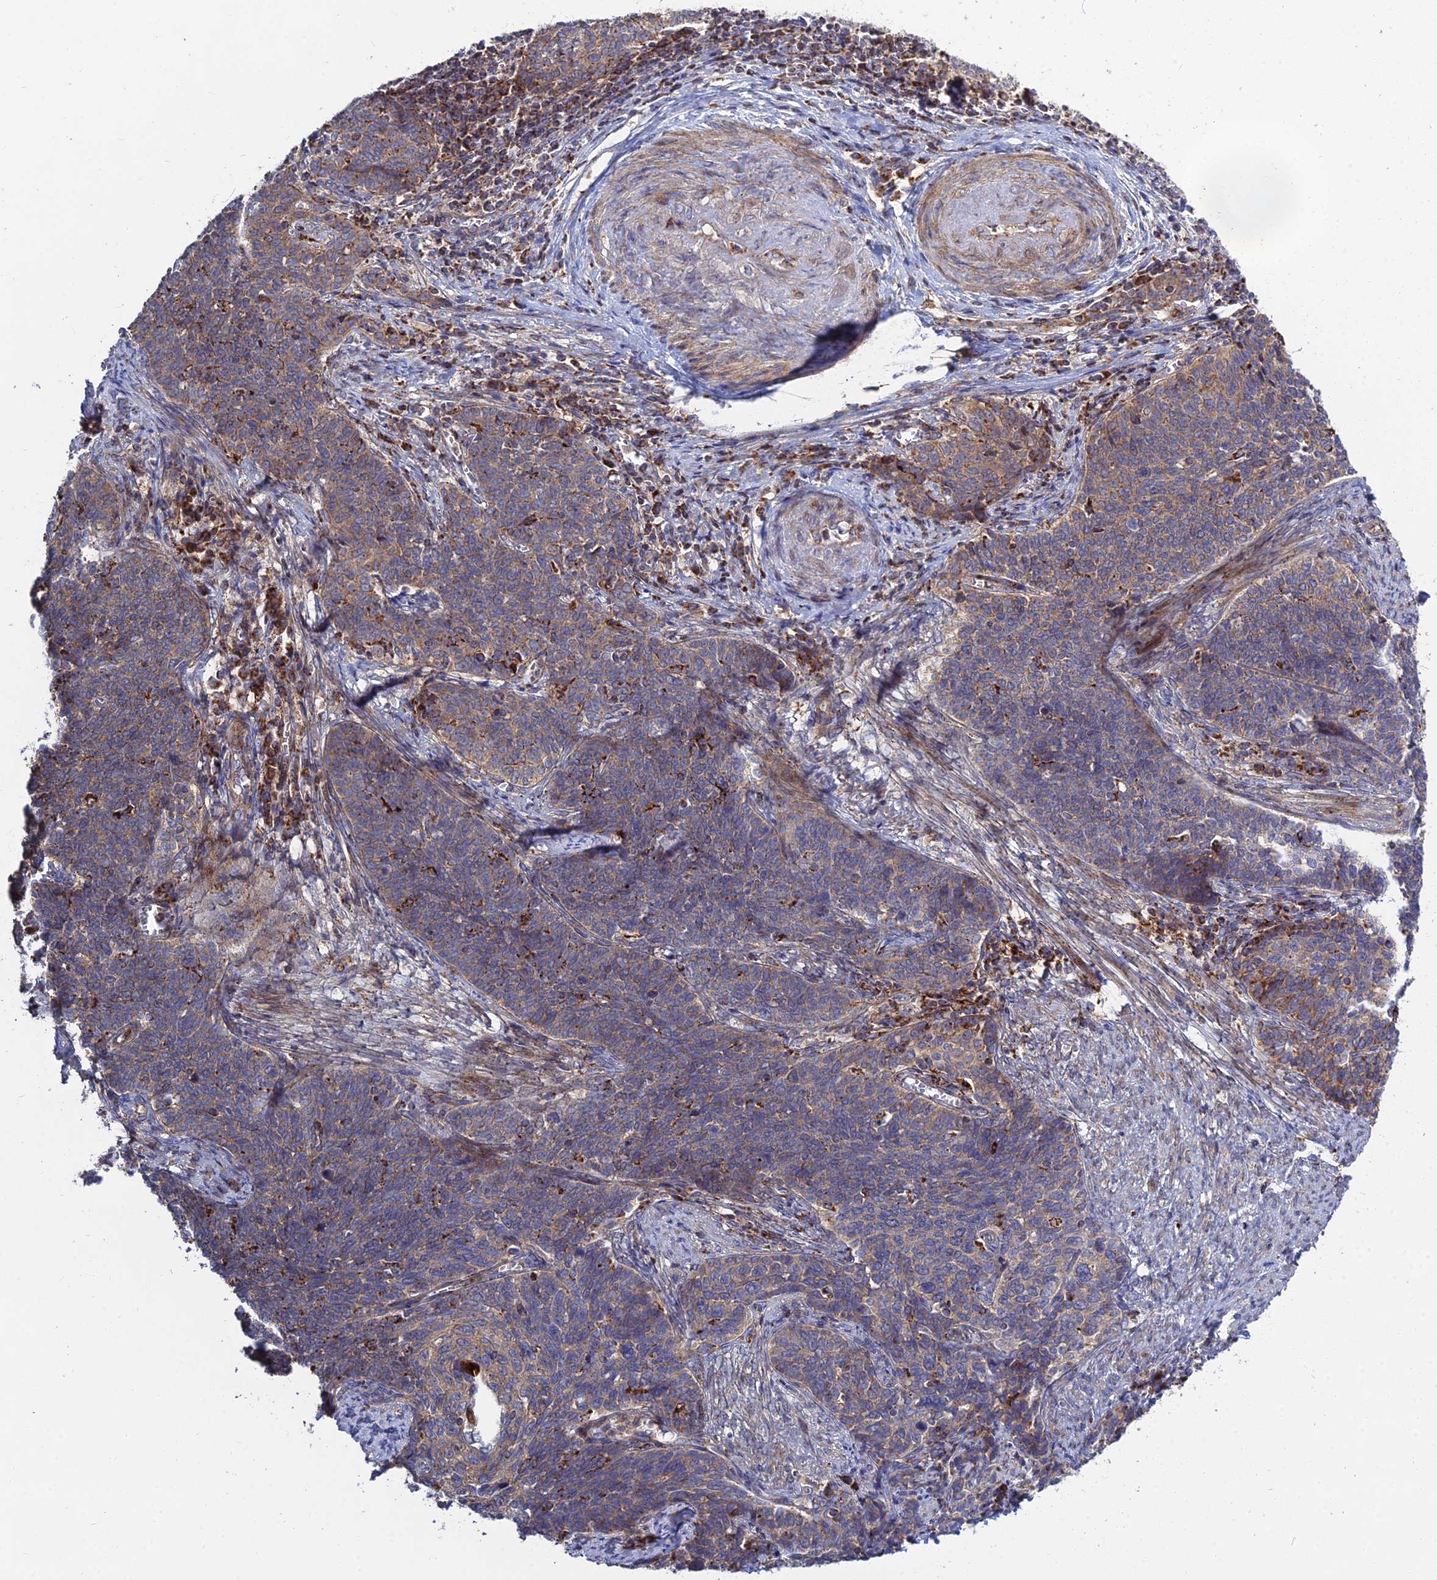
{"staining": {"intensity": "weak", "quantity": "25%-75%", "location": "cytoplasmic/membranous"}, "tissue": "cervical cancer", "cell_type": "Tumor cells", "image_type": "cancer", "snomed": [{"axis": "morphology", "description": "Squamous cell carcinoma, NOS"}, {"axis": "topography", "description": "Cervix"}], "caption": "Immunohistochemistry (IHC) micrograph of neoplastic tissue: human squamous cell carcinoma (cervical) stained using IHC displays low levels of weak protein expression localized specifically in the cytoplasmic/membranous of tumor cells, appearing as a cytoplasmic/membranous brown color.", "gene": "RIC8B", "patient": {"sex": "female", "age": 39}}